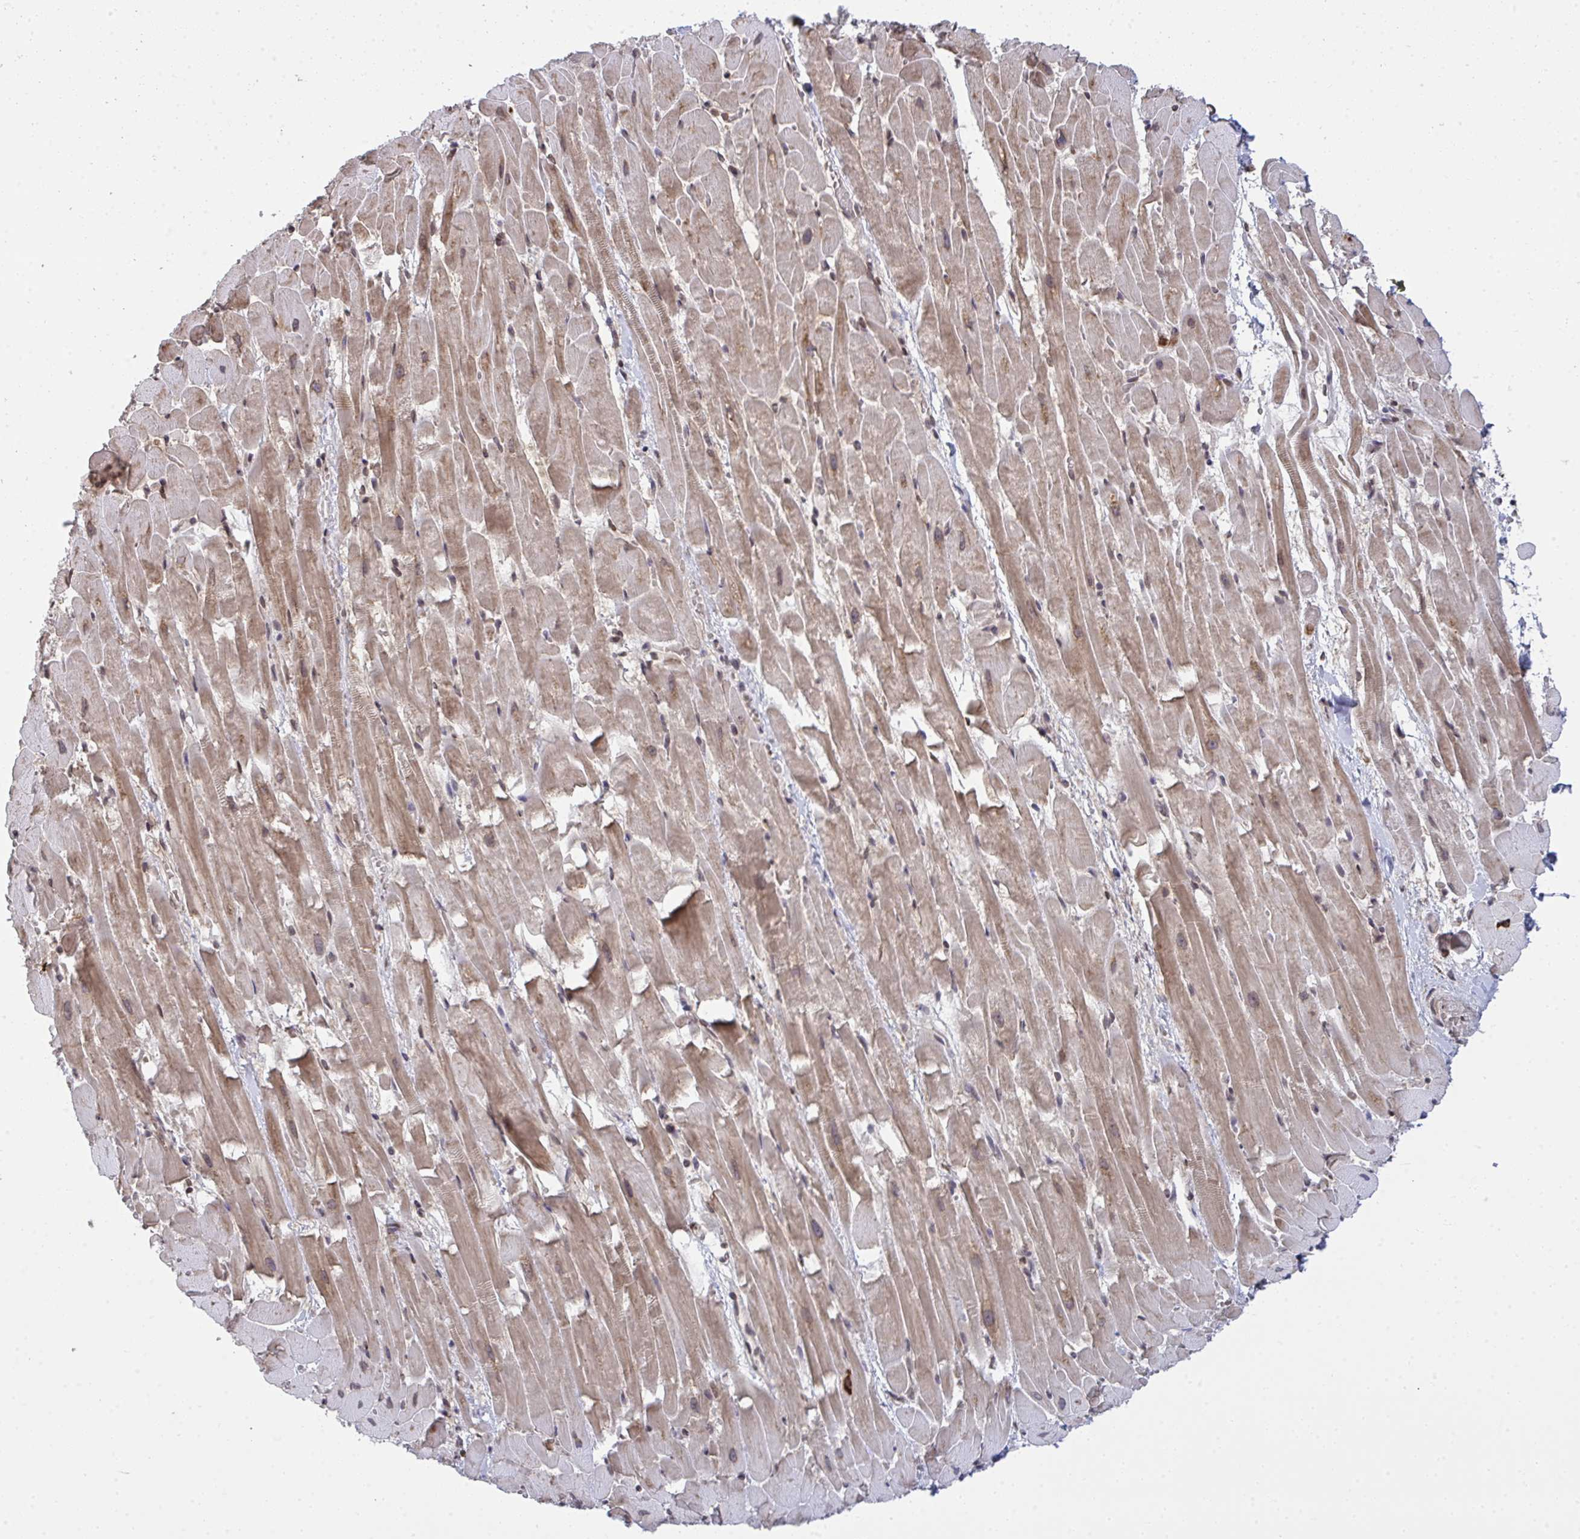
{"staining": {"intensity": "moderate", "quantity": ">75%", "location": "cytoplasmic/membranous,nuclear"}, "tissue": "heart muscle", "cell_type": "Cardiomyocytes", "image_type": "normal", "snomed": [{"axis": "morphology", "description": "Normal tissue, NOS"}, {"axis": "topography", "description": "Heart"}], "caption": "Heart muscle stained for a protein displays moderate cytoplasmic/membranous,nuclear positivity in cardiomyocytes. (brown staining indicates protein expression, while blue staining denotes nuclei).", "gene": "UXT", "patient": {"sex": "male", "age": 37}}